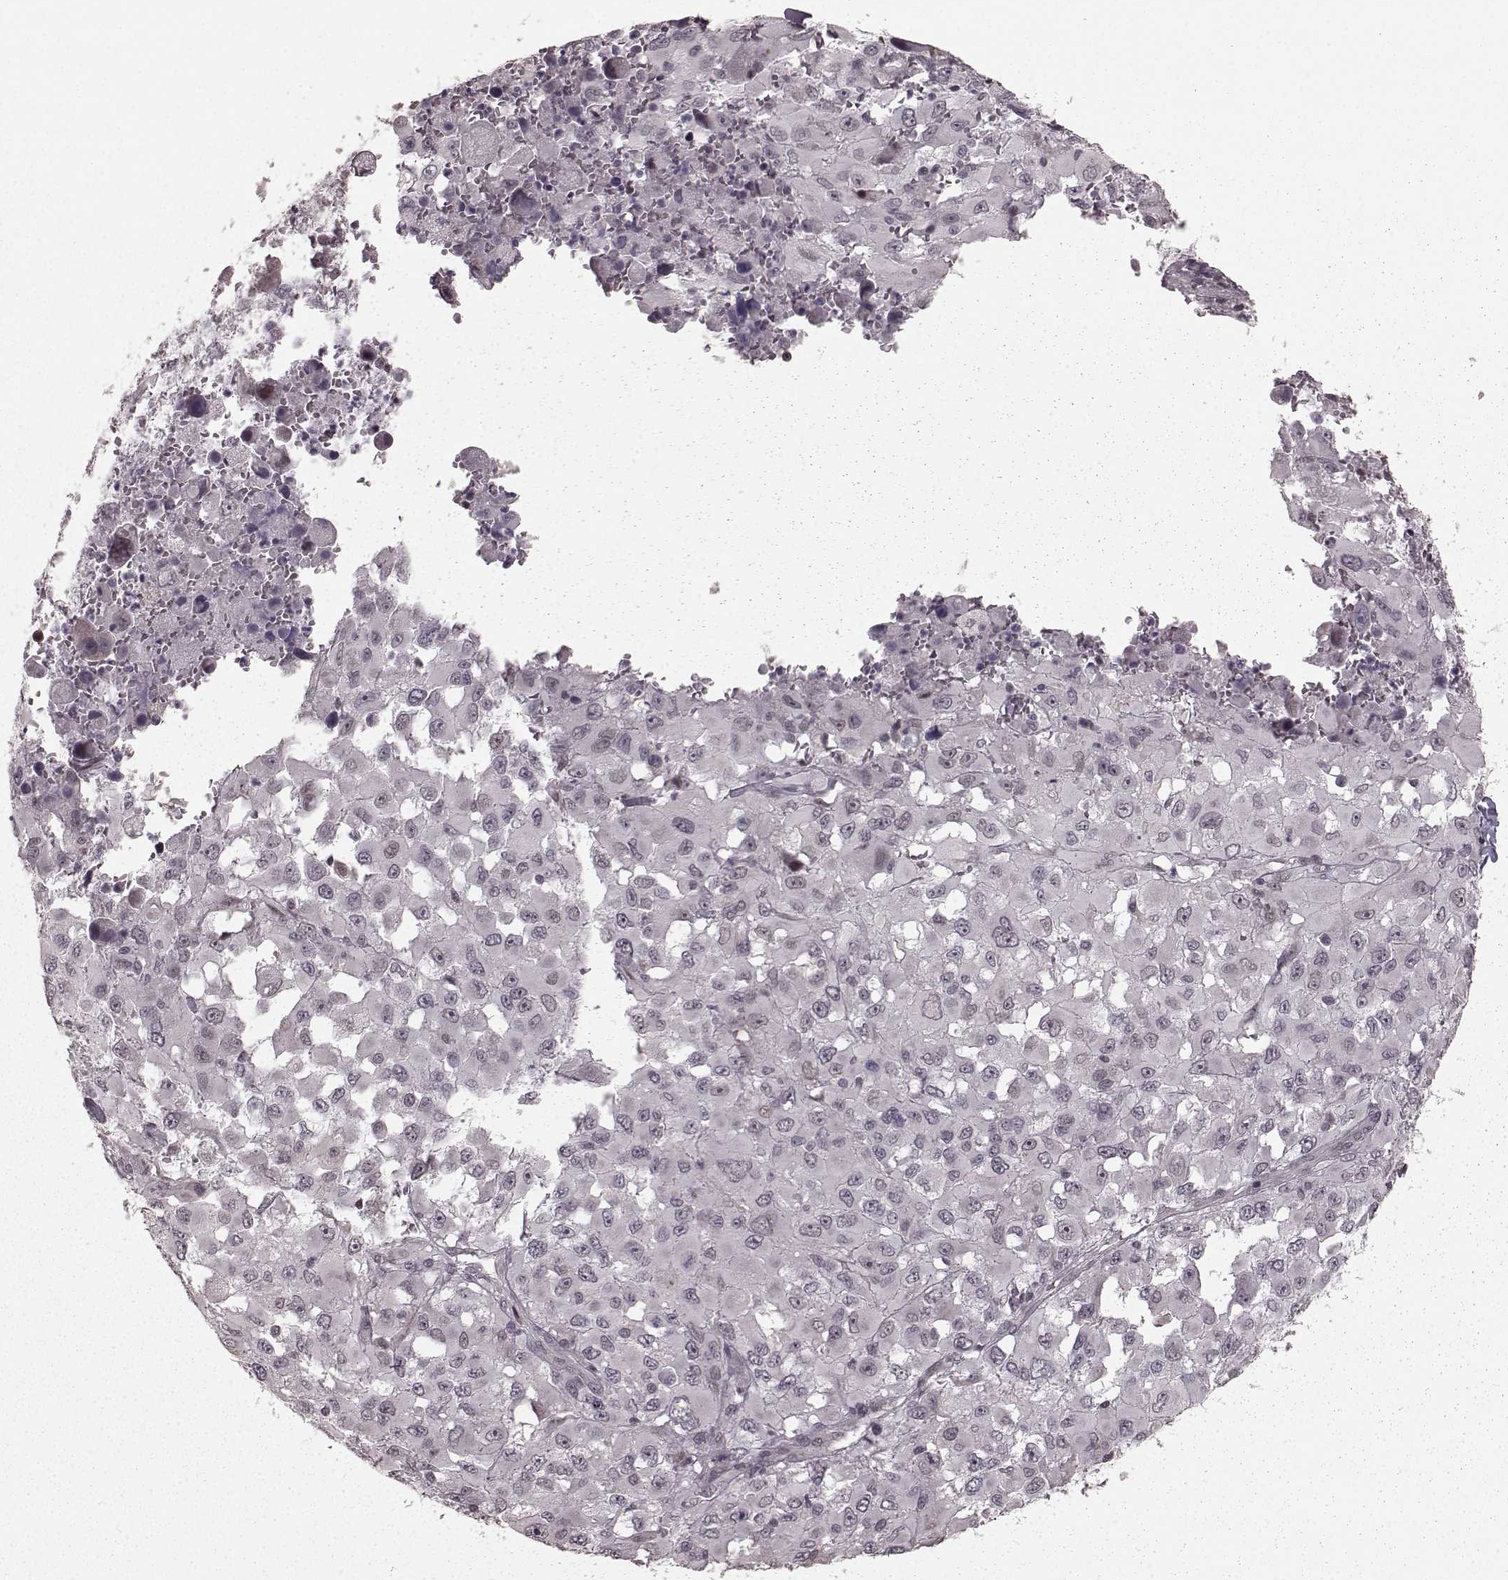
{"staining": {"intensity": "negative", "quantity": "none", "location": "none"}, "tissue": "melanoma", "cell_type": "Tumor cells", "image_type": "cancer", "snomed": [{"axis": "morphology", "description": "Malignant melanoma, Metastatic site"}, {"axis": "topography", "description": "Lymph node"}], "caption": "This is a photomicrograph of immunohistochemistry staining of malignant melanoma (metastatic site), which shows no positivity in tumor cells.", "gene": "PLCB4", "patient": {"sex": "male", "age": 50}}